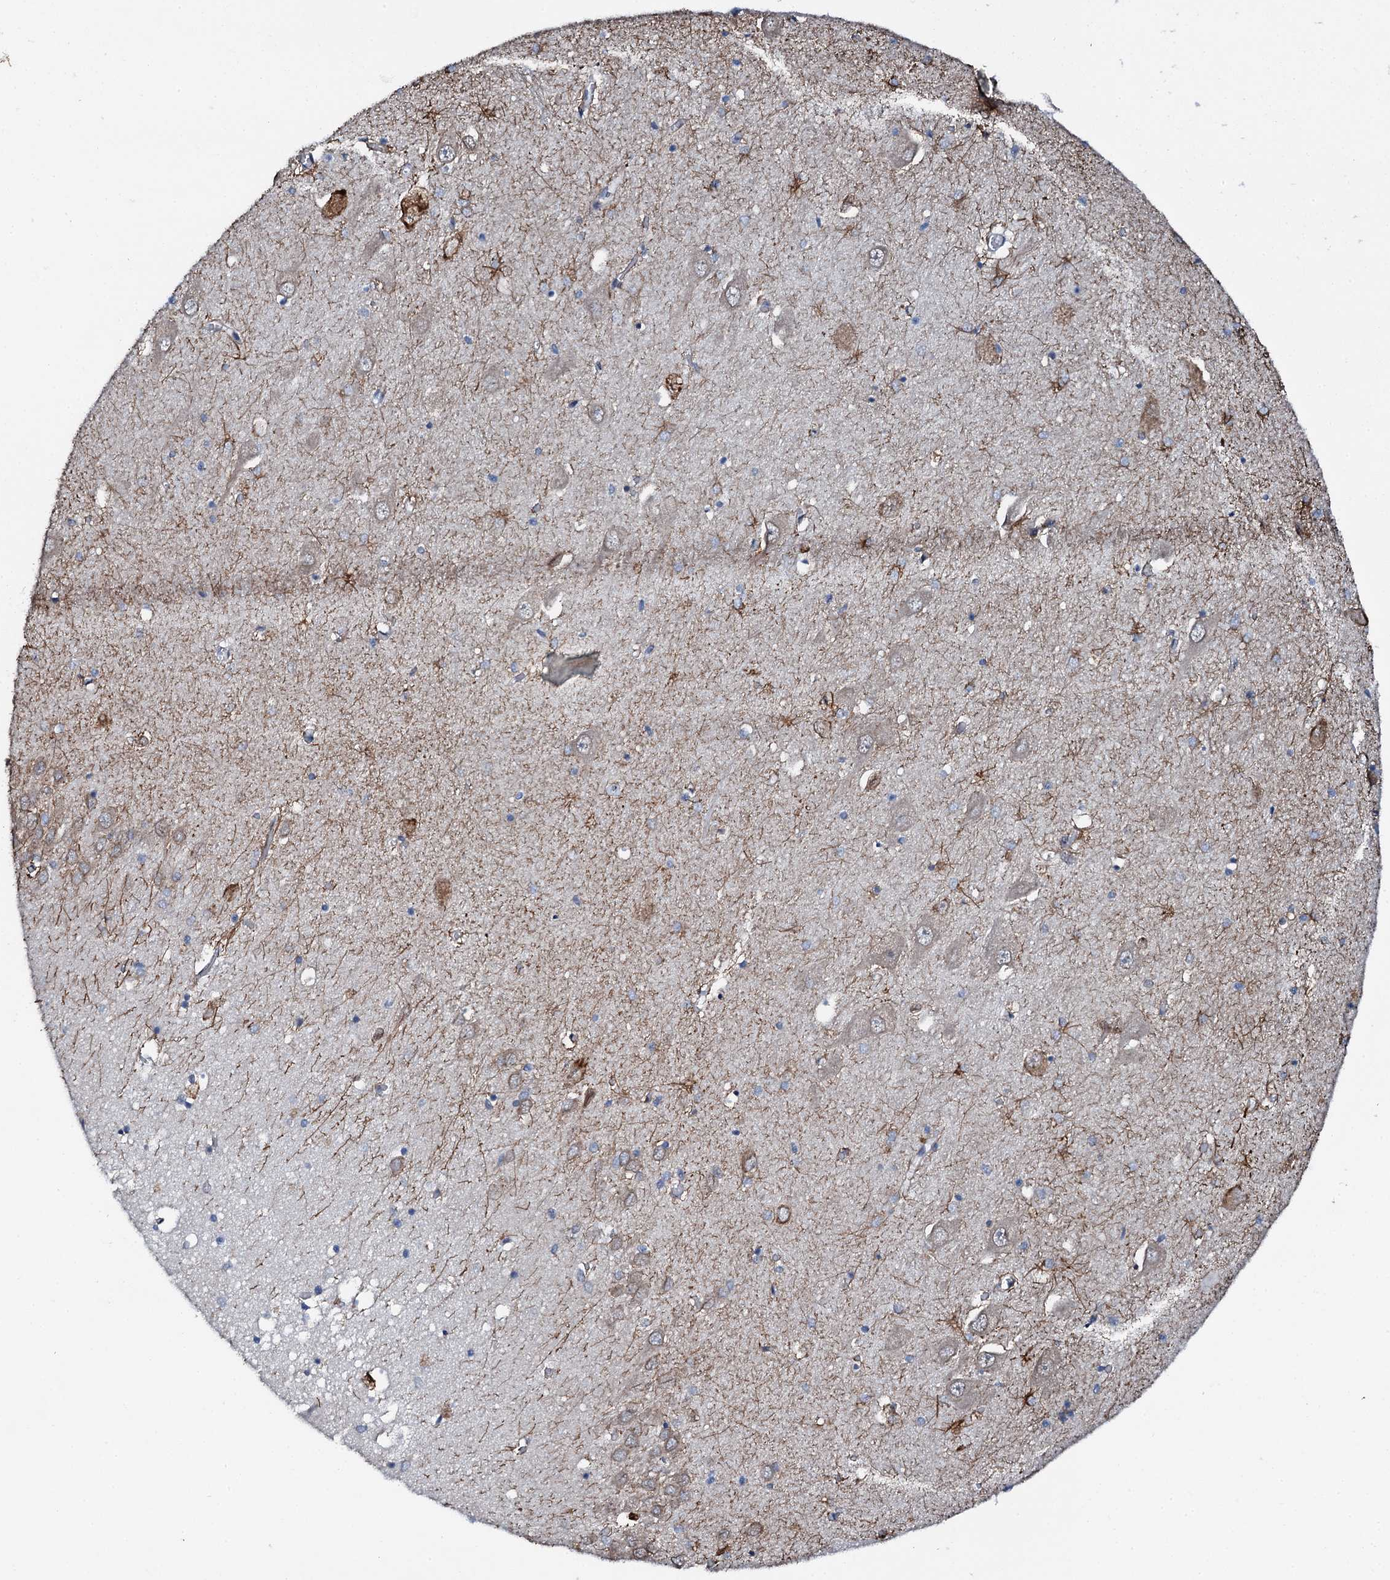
{"staining": {"intensity": "moderate", "quantity": "<25%", "location": "cytoplasmic/membranous"}, "tissue": "hippocampus", "cell_type": "Glial cells", "image_type": "normal", "snomed": [{"axis": "morphology", "description": "Normal tissue, NOS"}, {"axis": "topography", "description": "Hippocampus"}], "caption": "Immunohistochemistry staining of normal hippocampus, which reveals low levels of moderate cytoplasmic/membranous staining in approximately <25% of glial cells indicating moderate cytoplasmic/membranous protein expression. The staining was performed using DAB (brown) for protein detection and nuclei were counterstained in hematoxylin (blue).", "gene": "EDC4", "patient": {"sex": "male", "age": 70}}